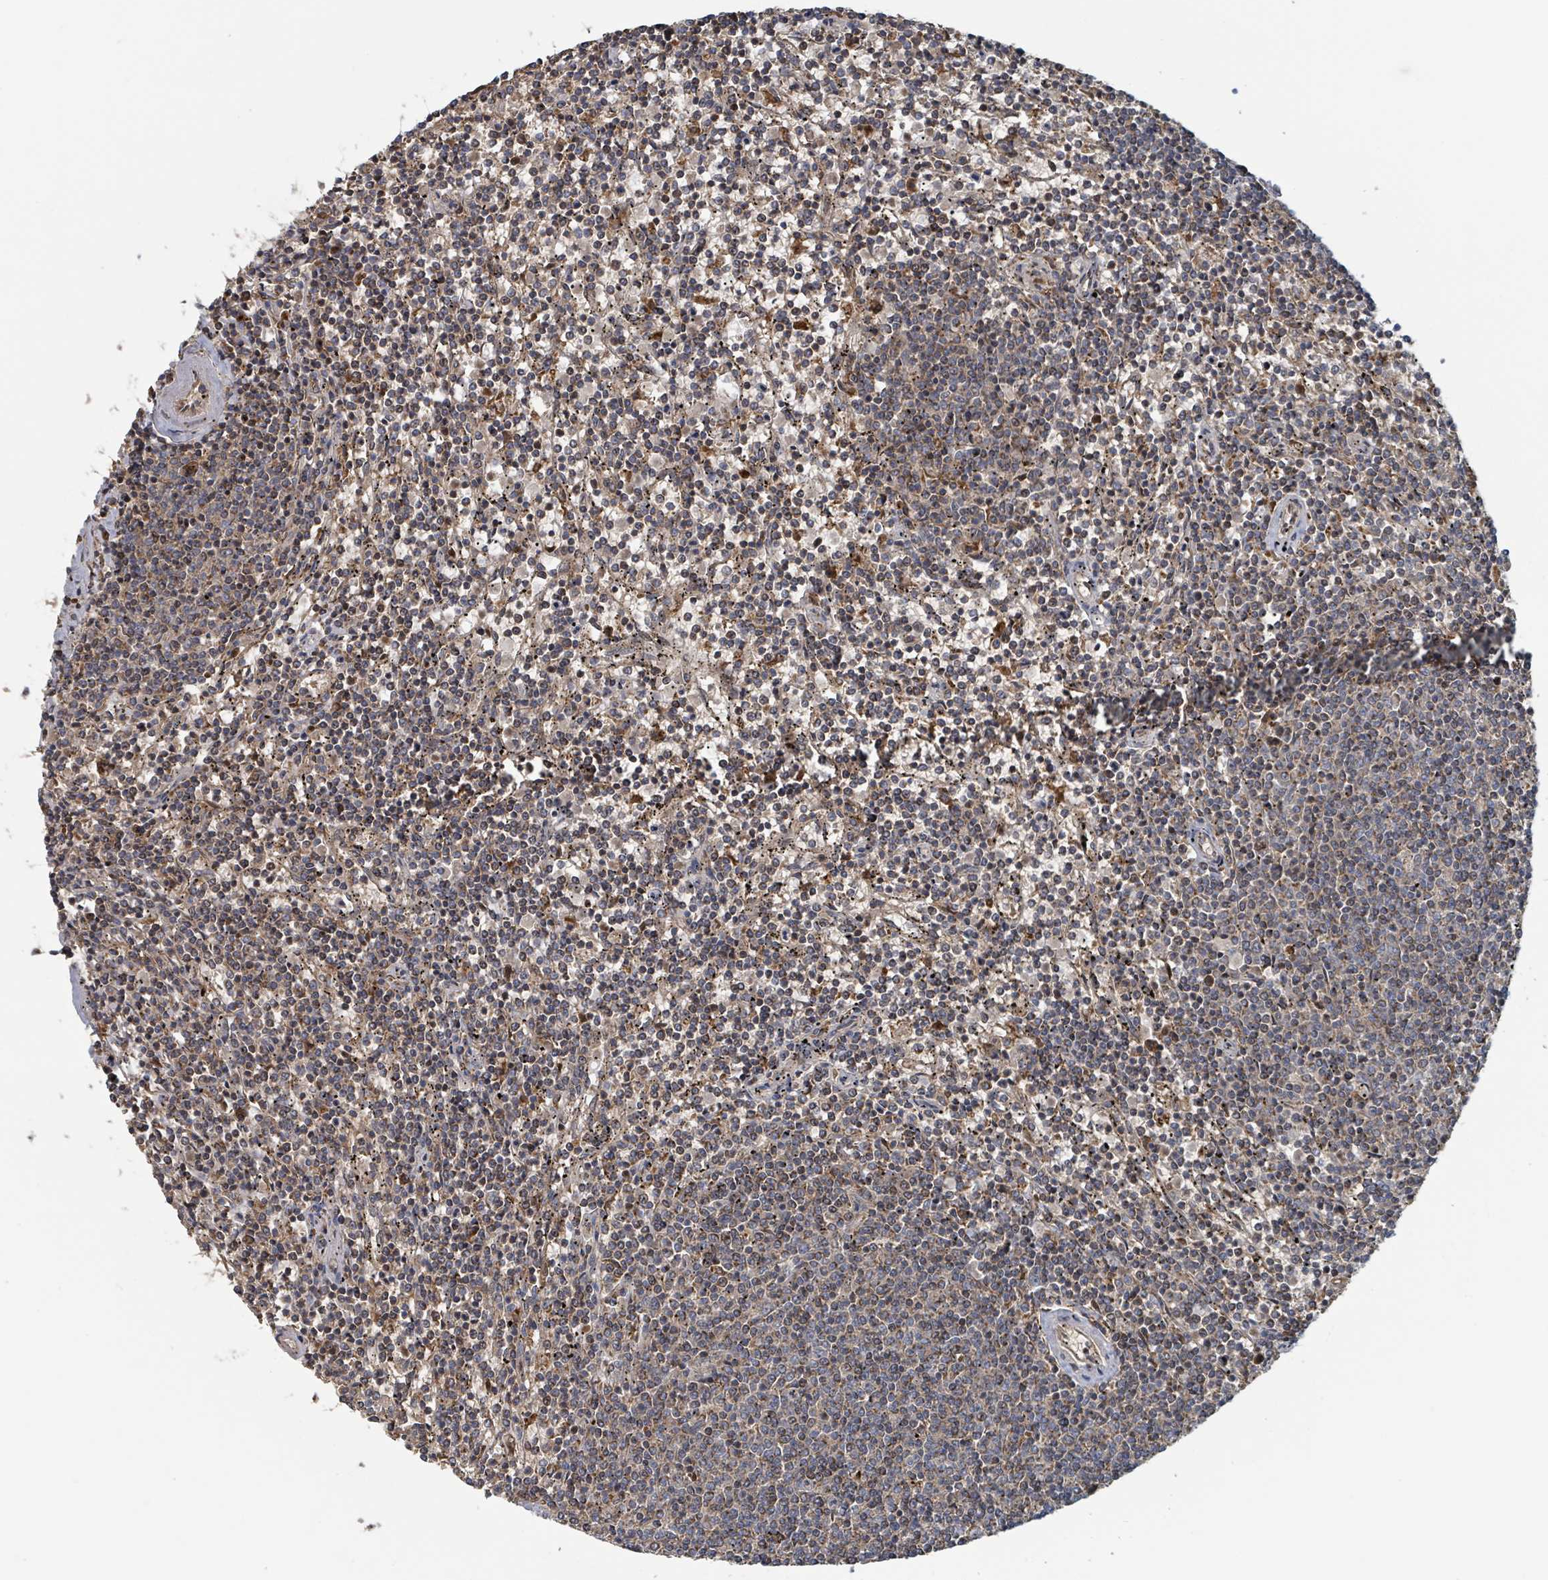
{"staining": {"intensity": "moderate", "quantity": "25%-75%", "location": "cytoplasmic/membranous"}, "tissue": "lymphoma", "cell_type": "Tumor cells", "image_type": "cancer", "snomed": [{"axis": "morphology", "description": "Malignant lymphoma, non-Hodgkin's type, Low grade"}, {"axis": "topography", "description": "Spleen"}], "caption": "A brown stain highlights moderate cytoplasmic/membranous positivity of a protein in lymphoma tumor cells. (IHC, brightfield microscopy, high magnification).", "gene": "HIVEP1", "patient": {"sex": "female", "age": 50}}